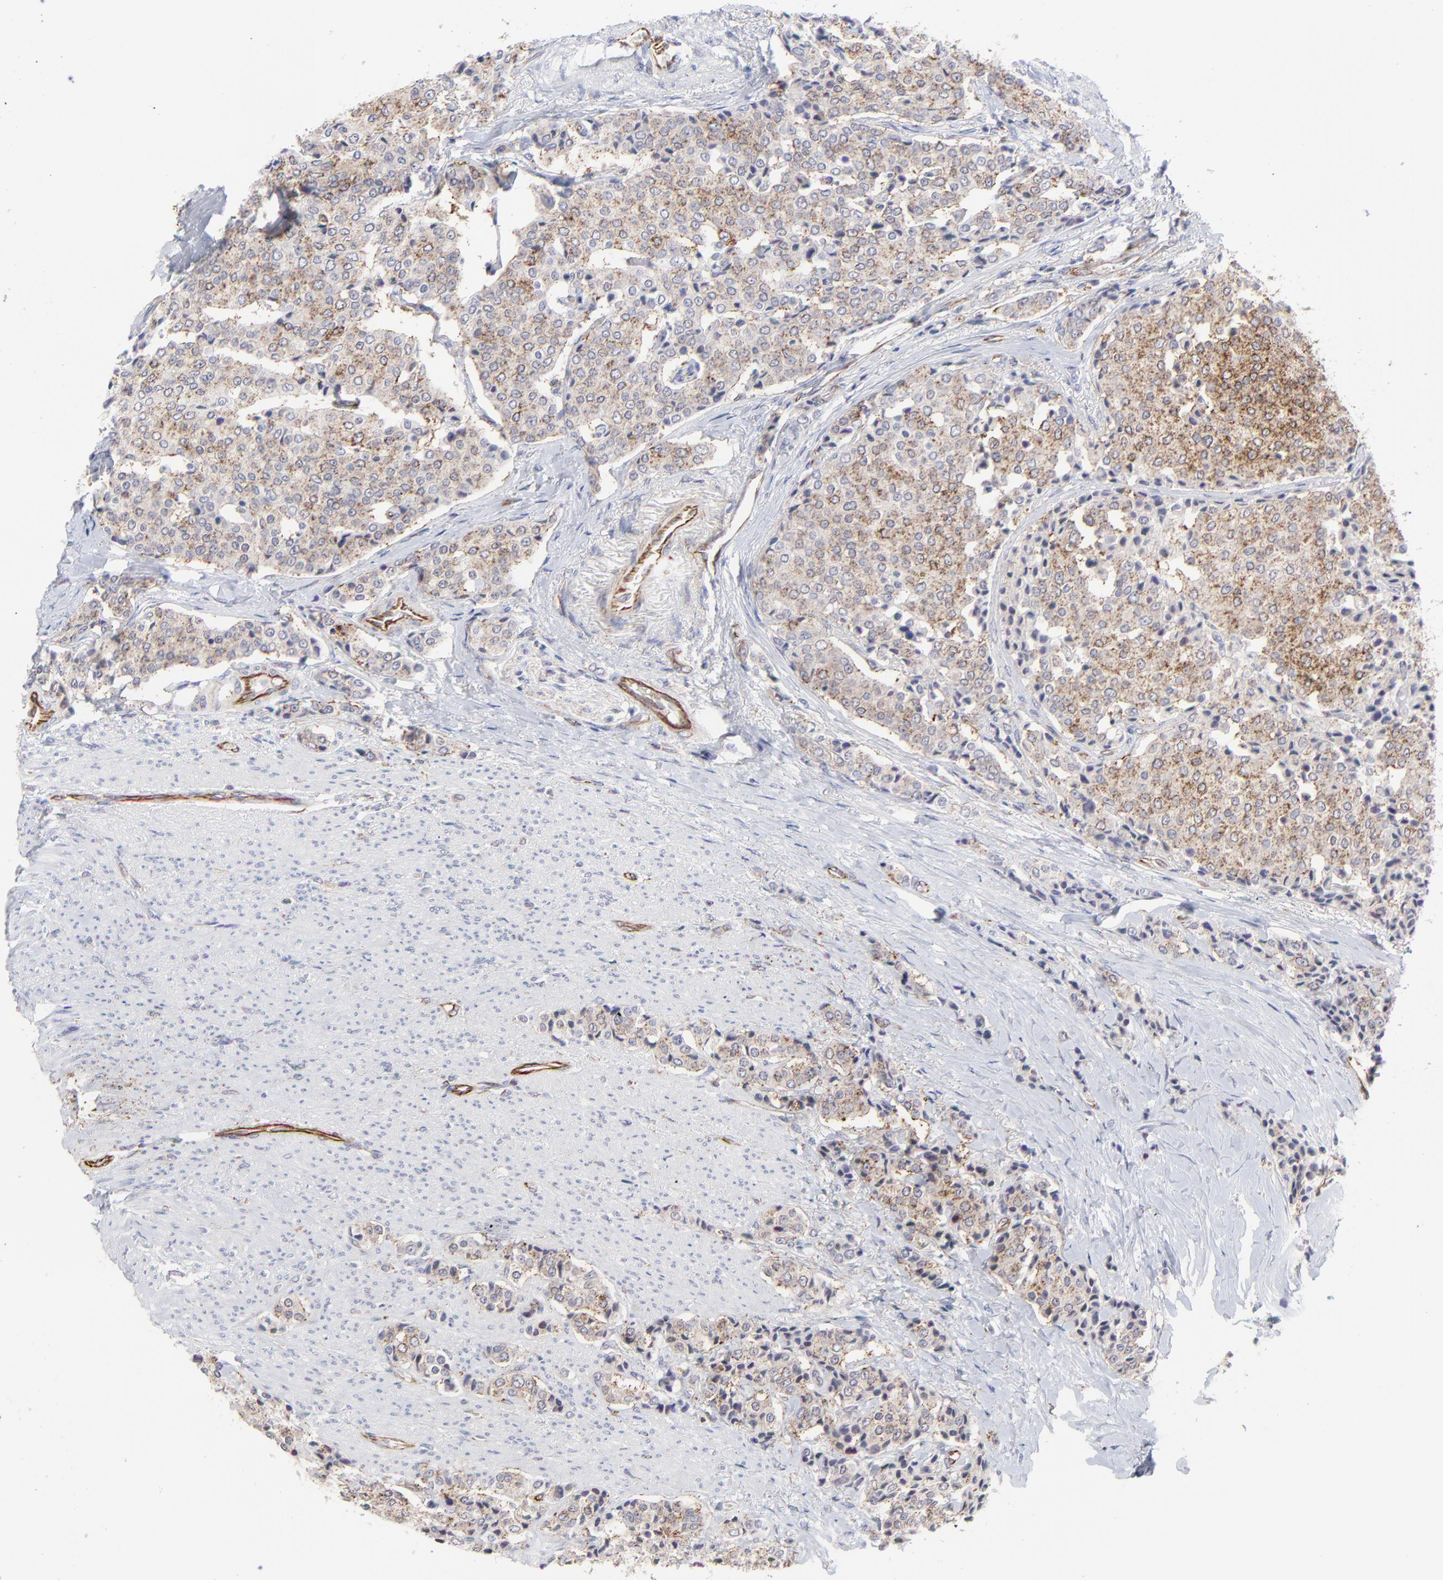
{"staining": {"intensity": "strong", "quantity": ">75%", "location": "cytoplasmic/membranous"}, "tissue": "carcinoid", "cell_type": "Tumor cells", "image_type": "cancer", "snomed": [{"axis": "morphology", "description": "Carcinoid, malignant, NOS"}, {"axis": "topography", "description": "Colon"}], "caption": "A high-resolution photomicrograph shows immunohistochemistry staining of carcinoid, which reveals strong cytoplasmic/membranous positivity in approximately >75% of tumor cells. The staining is performed using DAB brown chromogen to label protein expression. The nuclei are counter-stained blue using hematoxylin.", "gene": "COX8C", "patient": {"sex": "female", "age": 61}}